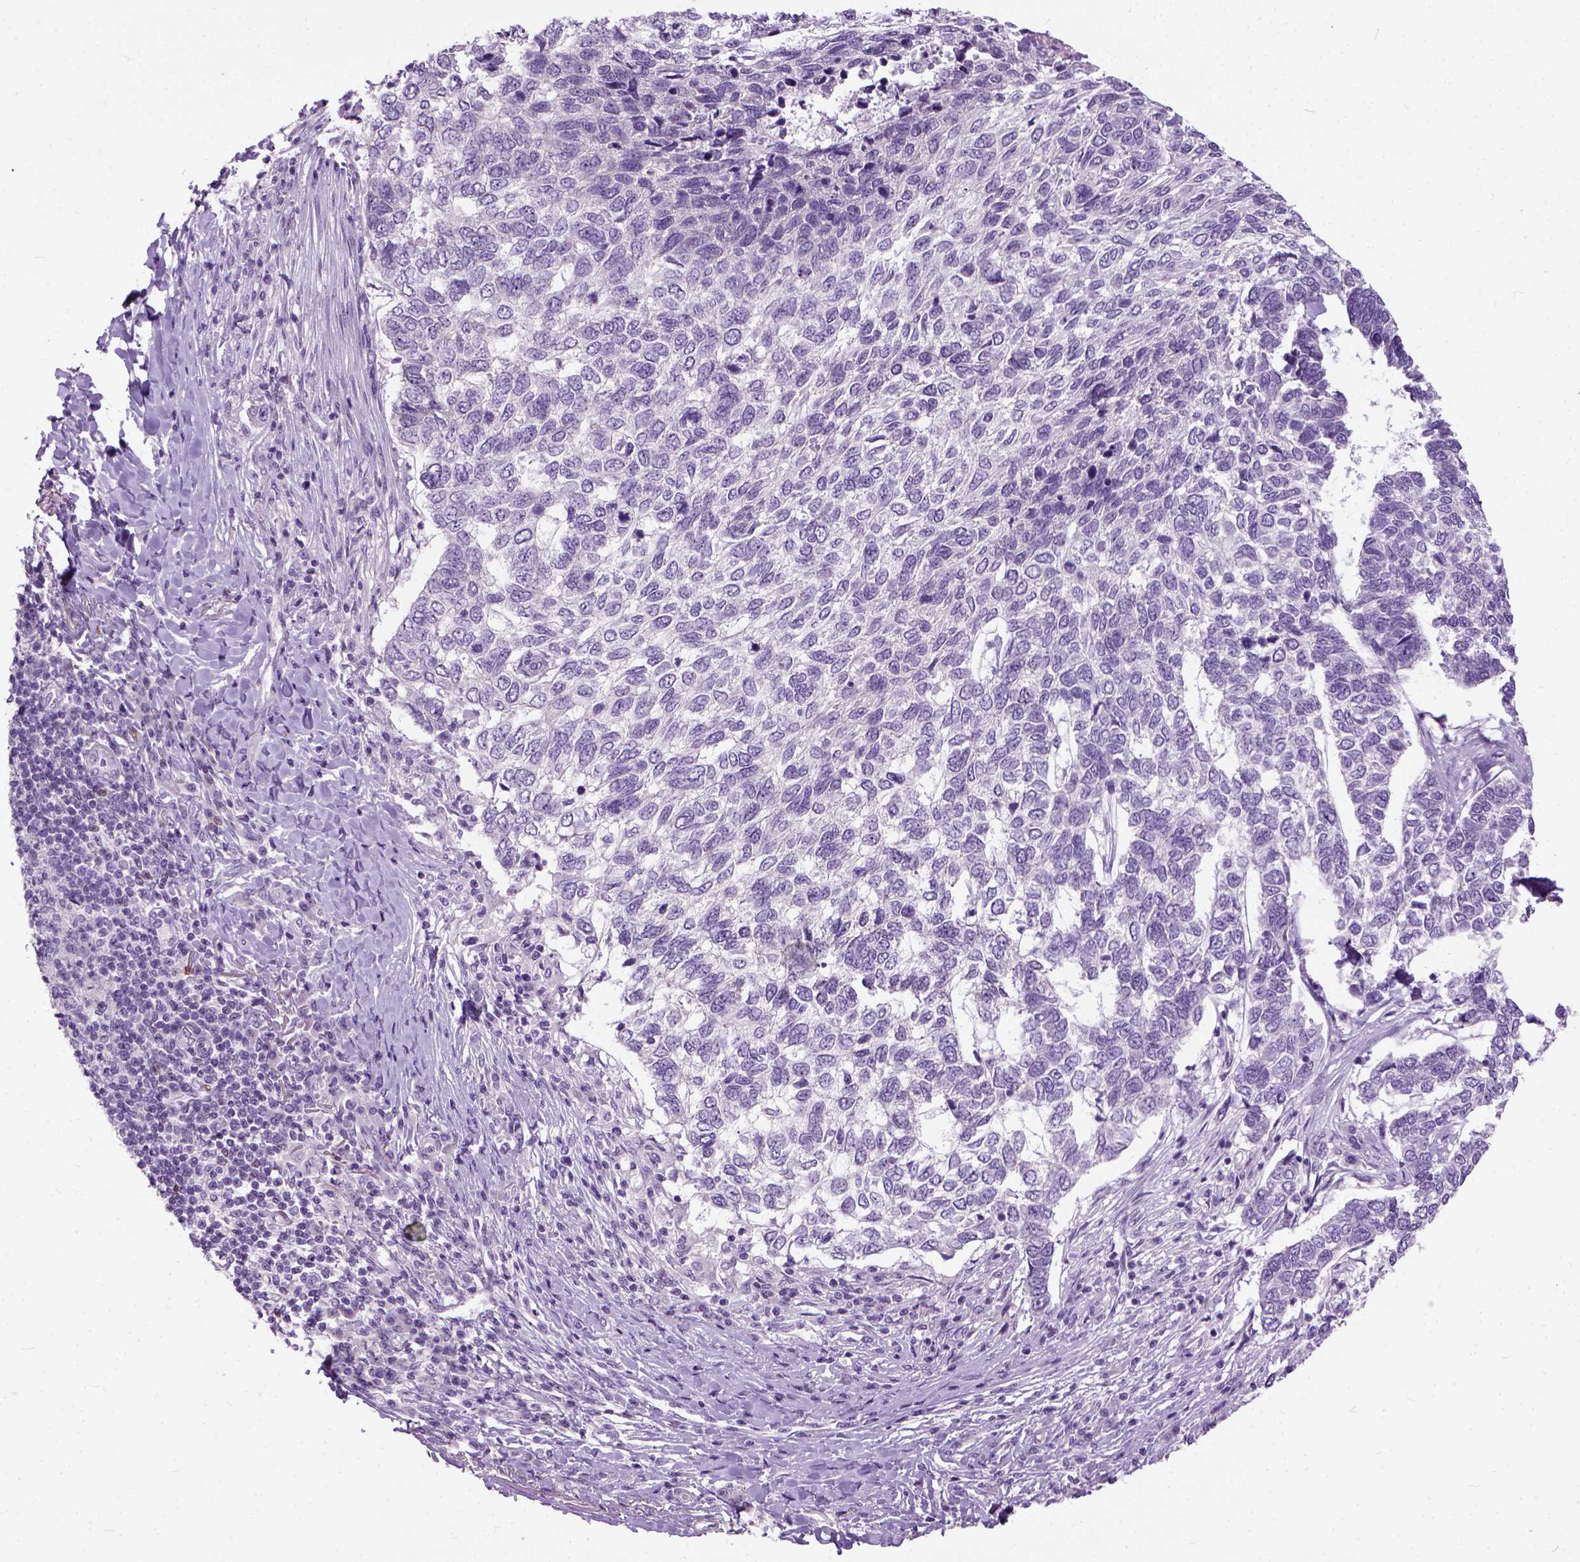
{"staining": {"intensity": "weak", "quantity": "<25%", "location": "cytoplasmic/membranous"}, "tissue": "skin cancer", "cell_type": "Tumor cells", "image_type": "cancer", "snomed": [{"axis": "morphology", "description": "Basal cell carcinoma"}, {"axis": "topography", "description": "Skin"}], "caption": "This is an immunohistochemistry histopathology image of skin cancer (basal cell carcinoma). There is no positivity in tumor cells.", "gene": "MAPT", "patient": {"sex": "female", "age": 65}}